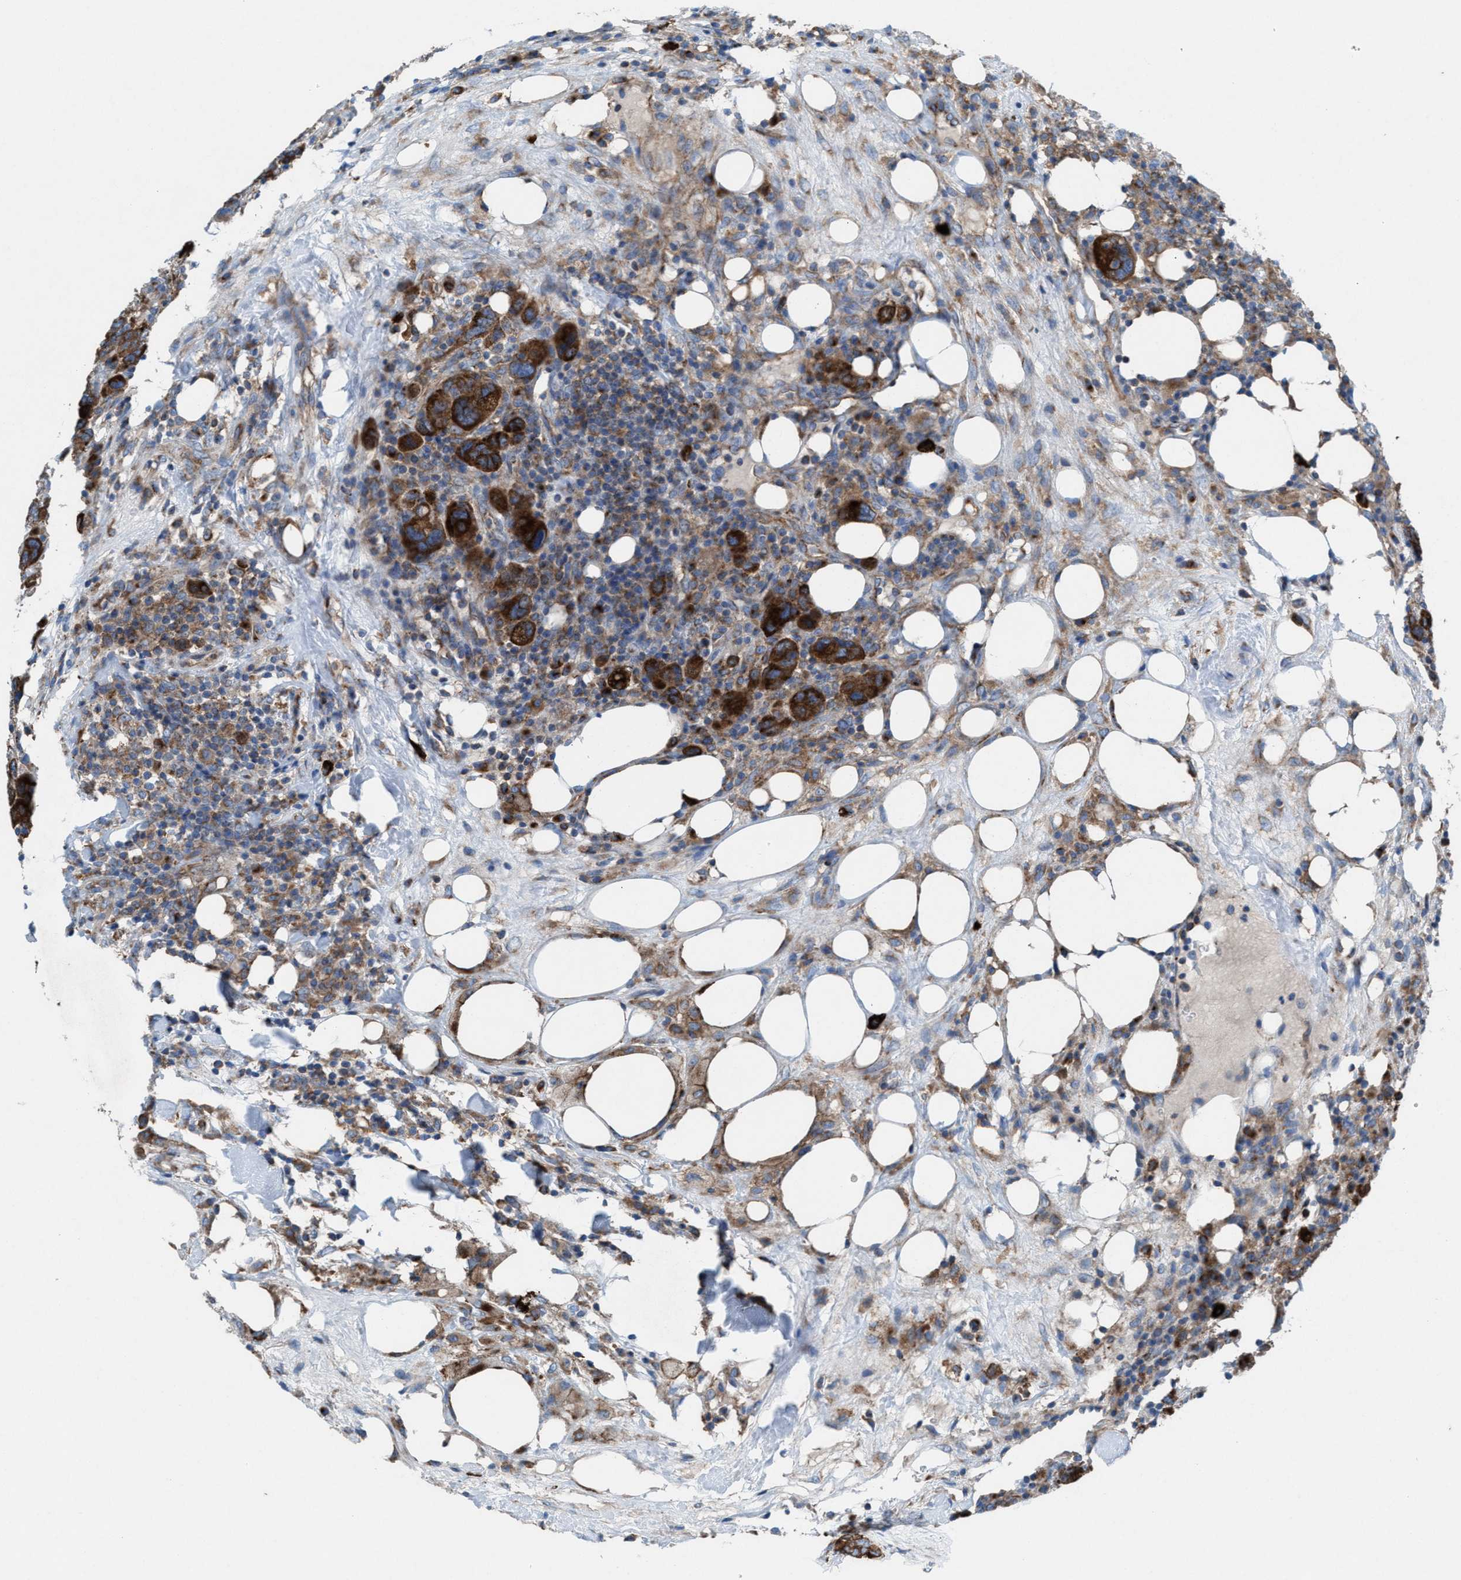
{"staining": {"intensity": "strong", "quantity": ">75%", "location": "cytoplasmic/membranous"}, "tissue": "breast cancer", "cell_type": "Tumor cells", "image_type": "cancer", "snomed": [{"axis": "morphology", "description": "Duct carcinoma"}, {"axis": "topography", "description": "Breast"}], "caption": "Tumor cells display high levels of strong cytoplasmic/membranous positivity in about >75% of cells in human breast invasive ductal carcinoma.", "gene": "NYAP1", "patient": {"sex": "female", "age": 37}}